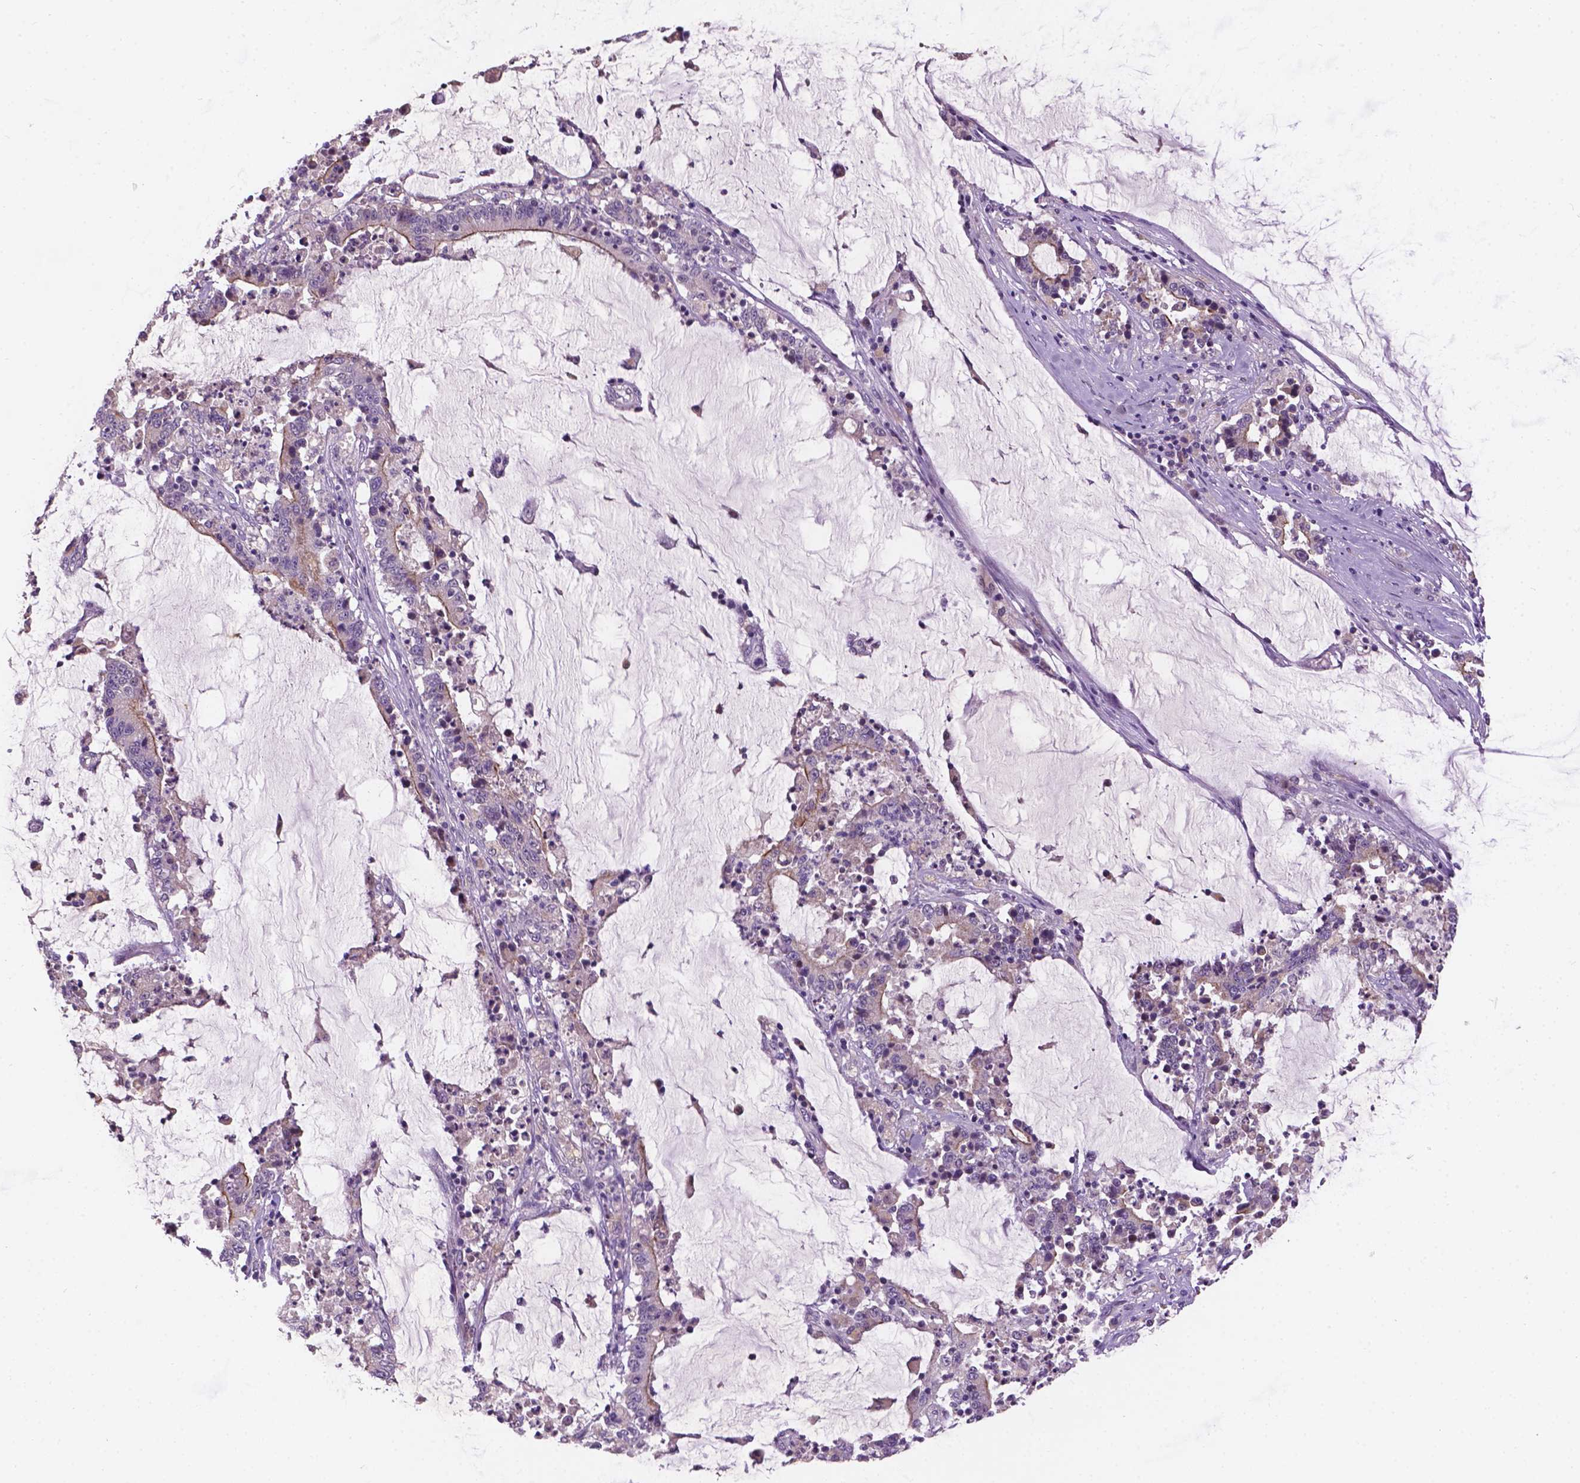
{"staining": {"intensity": "weak", "quantity": "<25%", "location": "cytoplasmic/membranous"}, "tissue": "stomach cancer", "cell_type": "Tumor cells", "image_type": "cancer", "snomed": [{"axis": "morphology", "description": "Adenocarcinoma, NOS"}, {"axis": "topography", "description": "Stomach, upper"}], "caption": "A histopathology image of human adenocarcinoma (stomach) is negative for staining in tumor cells. (DAB immunohistochemistry (IHC), high magnification).", "gene": "GXYLT2", "patient": {"sex": "male", "age": 68}}